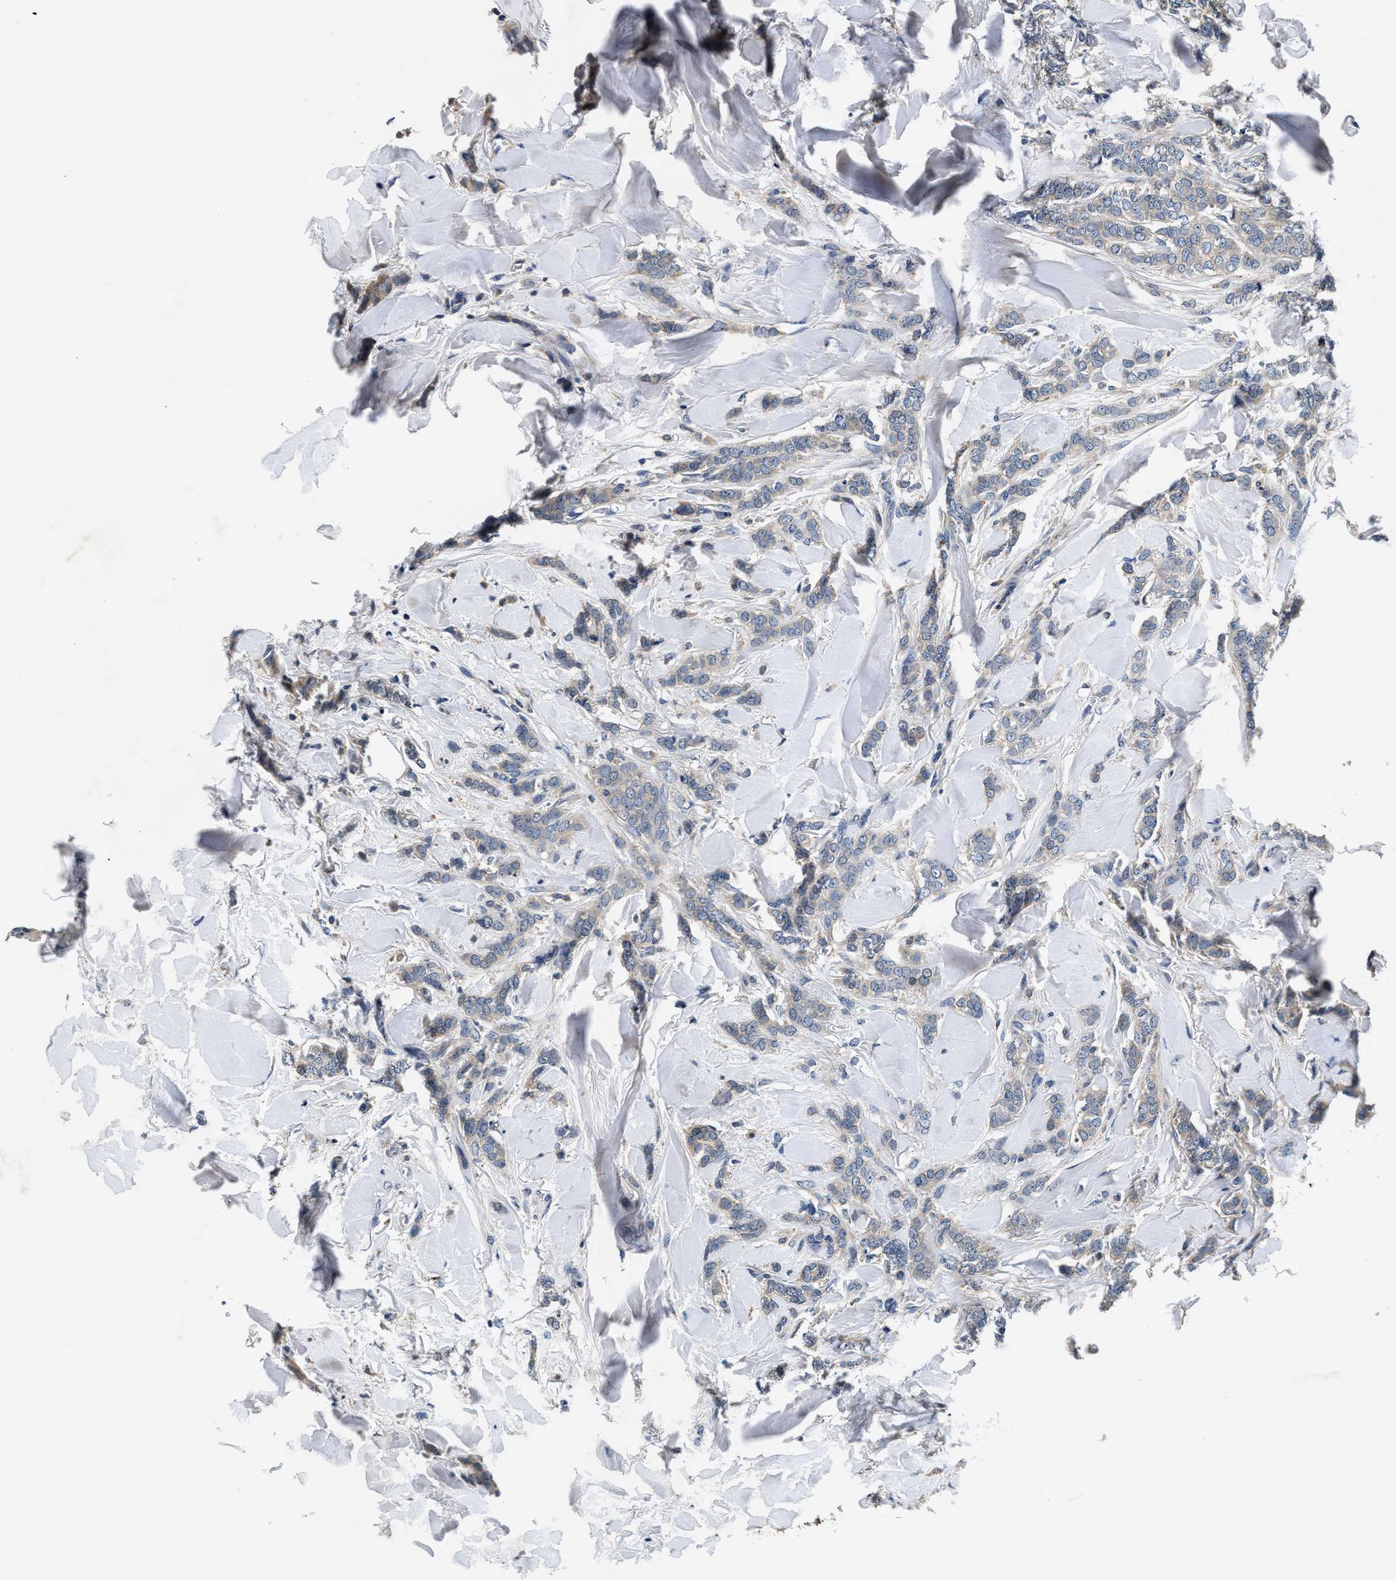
{"staining": {"intensity": "weak", "quantity": "25%-75%", "location": "cytoplasmic/membranous"}, "tissue": "breast cancer", "cell_type": "Tumor cells", "image_type": "cancer", "snomed": [{"axis": "morphology", "description": "Lobular carcinoma"}, {"axis": "topography", "description": "Skin"}, {"axis": "topography", "description": "Breast"}], "caption": "Breast cancer (lobular carcinoma) stained for a protein (brown) reveals weak cytoplasmic/membranous positive positivity in about 25%-75% of tumor cells.", "gene": "ANKIB1", "patient": {"sex": "female", "age": 46}}